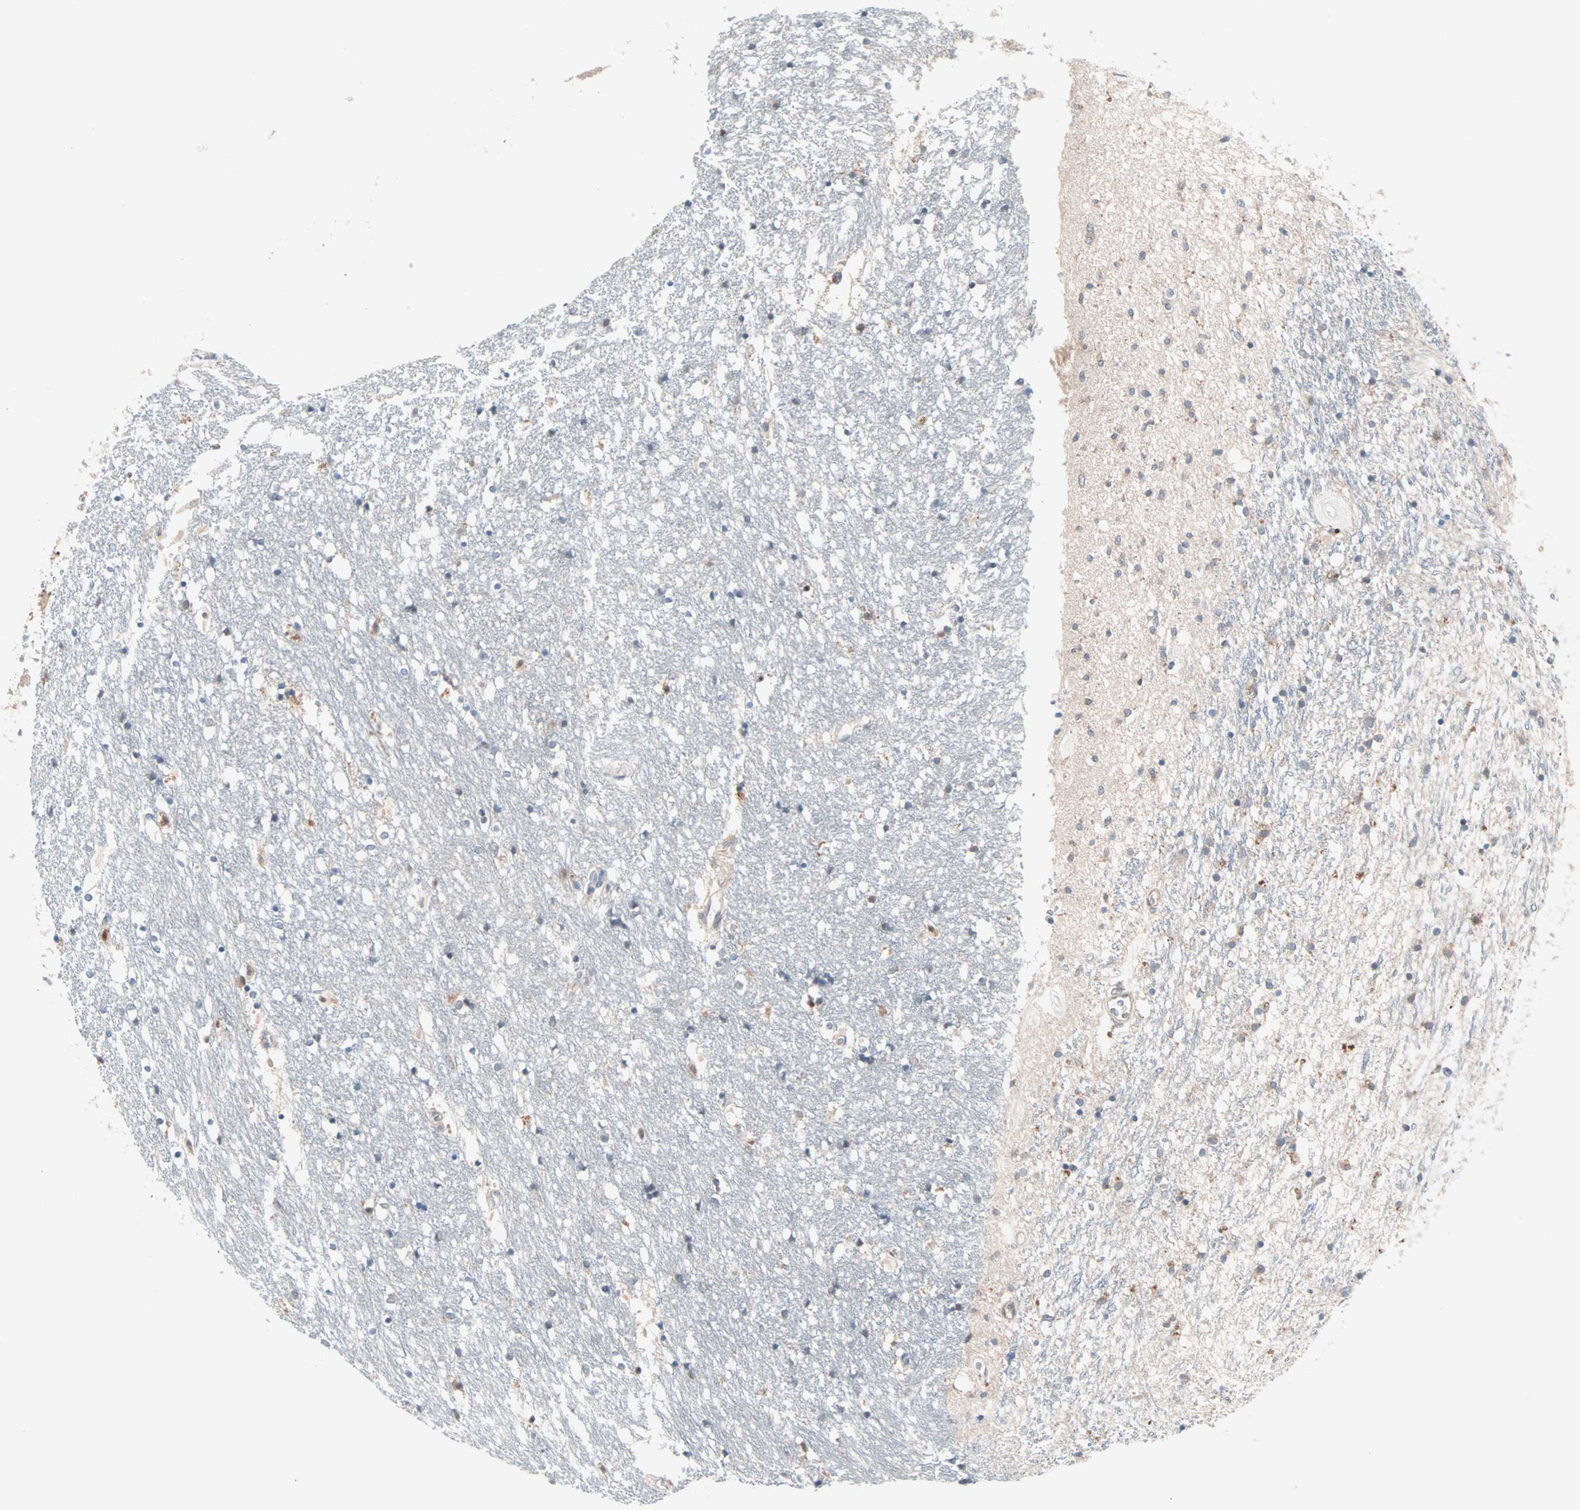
{"staining": {"intensity": "weak", "quantity": "25%-75%", "location": "cytoplasmic/membranous"}, "tissue": "caudate", "cell_type": "Glial cells", "image_type": "normal", "snomed": [{"axis": "morphology", "description": "Normal tissue, NOS"}, {"axis": "topography", "description": "Lateral ventricle wall"}], "caption": "This micrograph exhibits normal caudate stained with immunohistochemistry to label a protein in brown. The cytoplasmic/membranous of glial cells show weak positivity for the protein. Nuclei are counter-stained blue.", "gene": "CAD", "patient": {"sex": "female", "age": 54}}